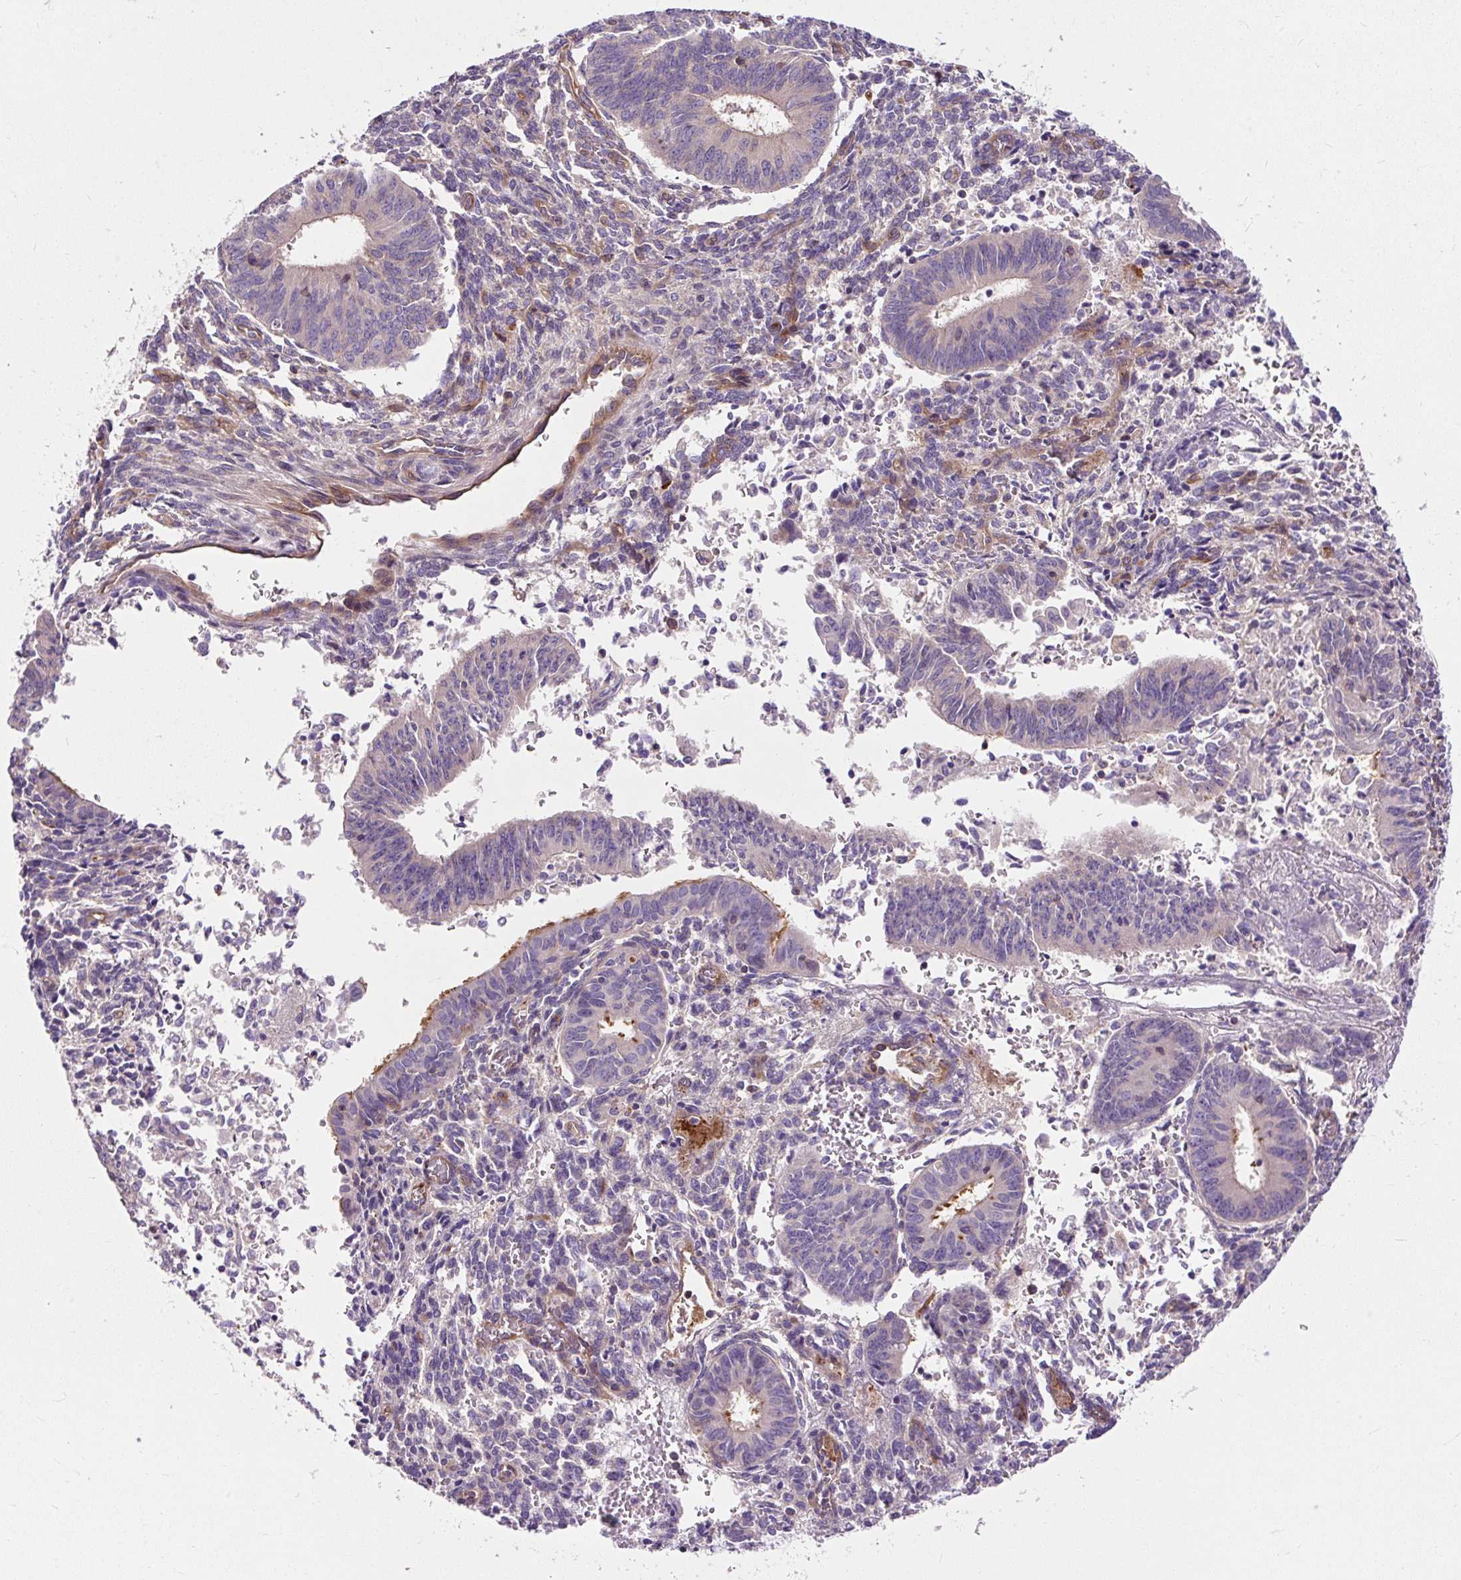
{"staining": {"intensity": "negative", "quantity": "none", "location": "none"}, "tissue": "endometrial cancer", "cell_type": "Tumor cells", "image_type": "cancer", "snomed": [{"axis": "morphology", "description": "Adenocarcinoma, NOS"}, {"axis": "topography", "description": "Endometrium"}], "caption": "Endometrial cancer was stained to show a protein in brown. There is no significant expression in tumor cells.", "gene": "PCDHGB3", "patient": {"sex": "female", "age": 50}}